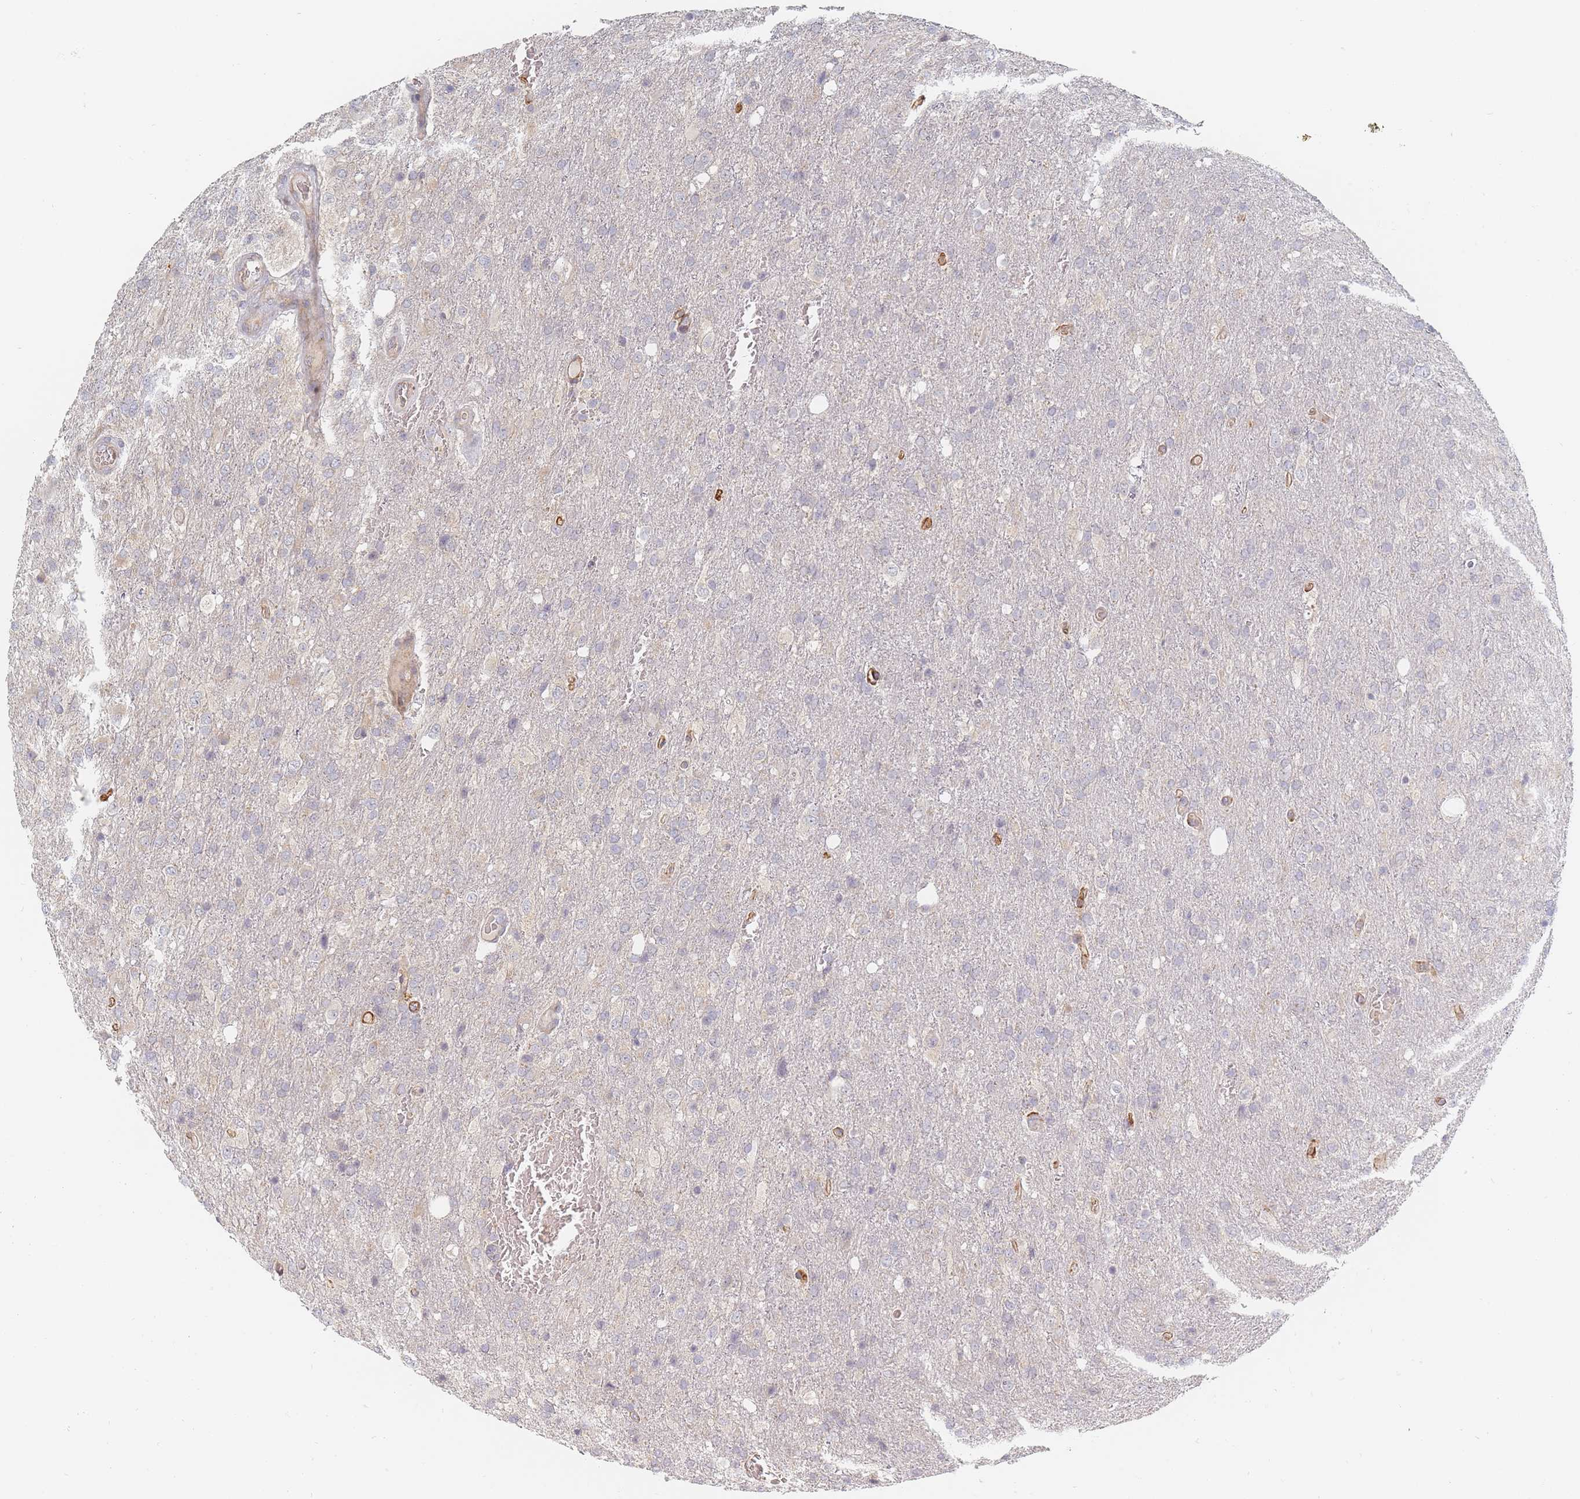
{"staining": {"intensity": "negative", "quantity": "none", "location": "none"}, "tissue": "glioma", "cell_type": "Tumor cells", "image_type": "cancer", "snomed": [{"axis": "morphology", "description": "Glioma, malignant, High grade"}, {"axis": "topography", "description": "Brain"}], "caption": "High magnification brightfield microscopy of glioma stained with DAB (3,3'-diaminobenzidine) (brown) and counterstained with hematoxylin (blue): tumor cells show no significant expression.", "gene": "ZKSCAN7", "patient": {"sex": "female", "age": 74}}